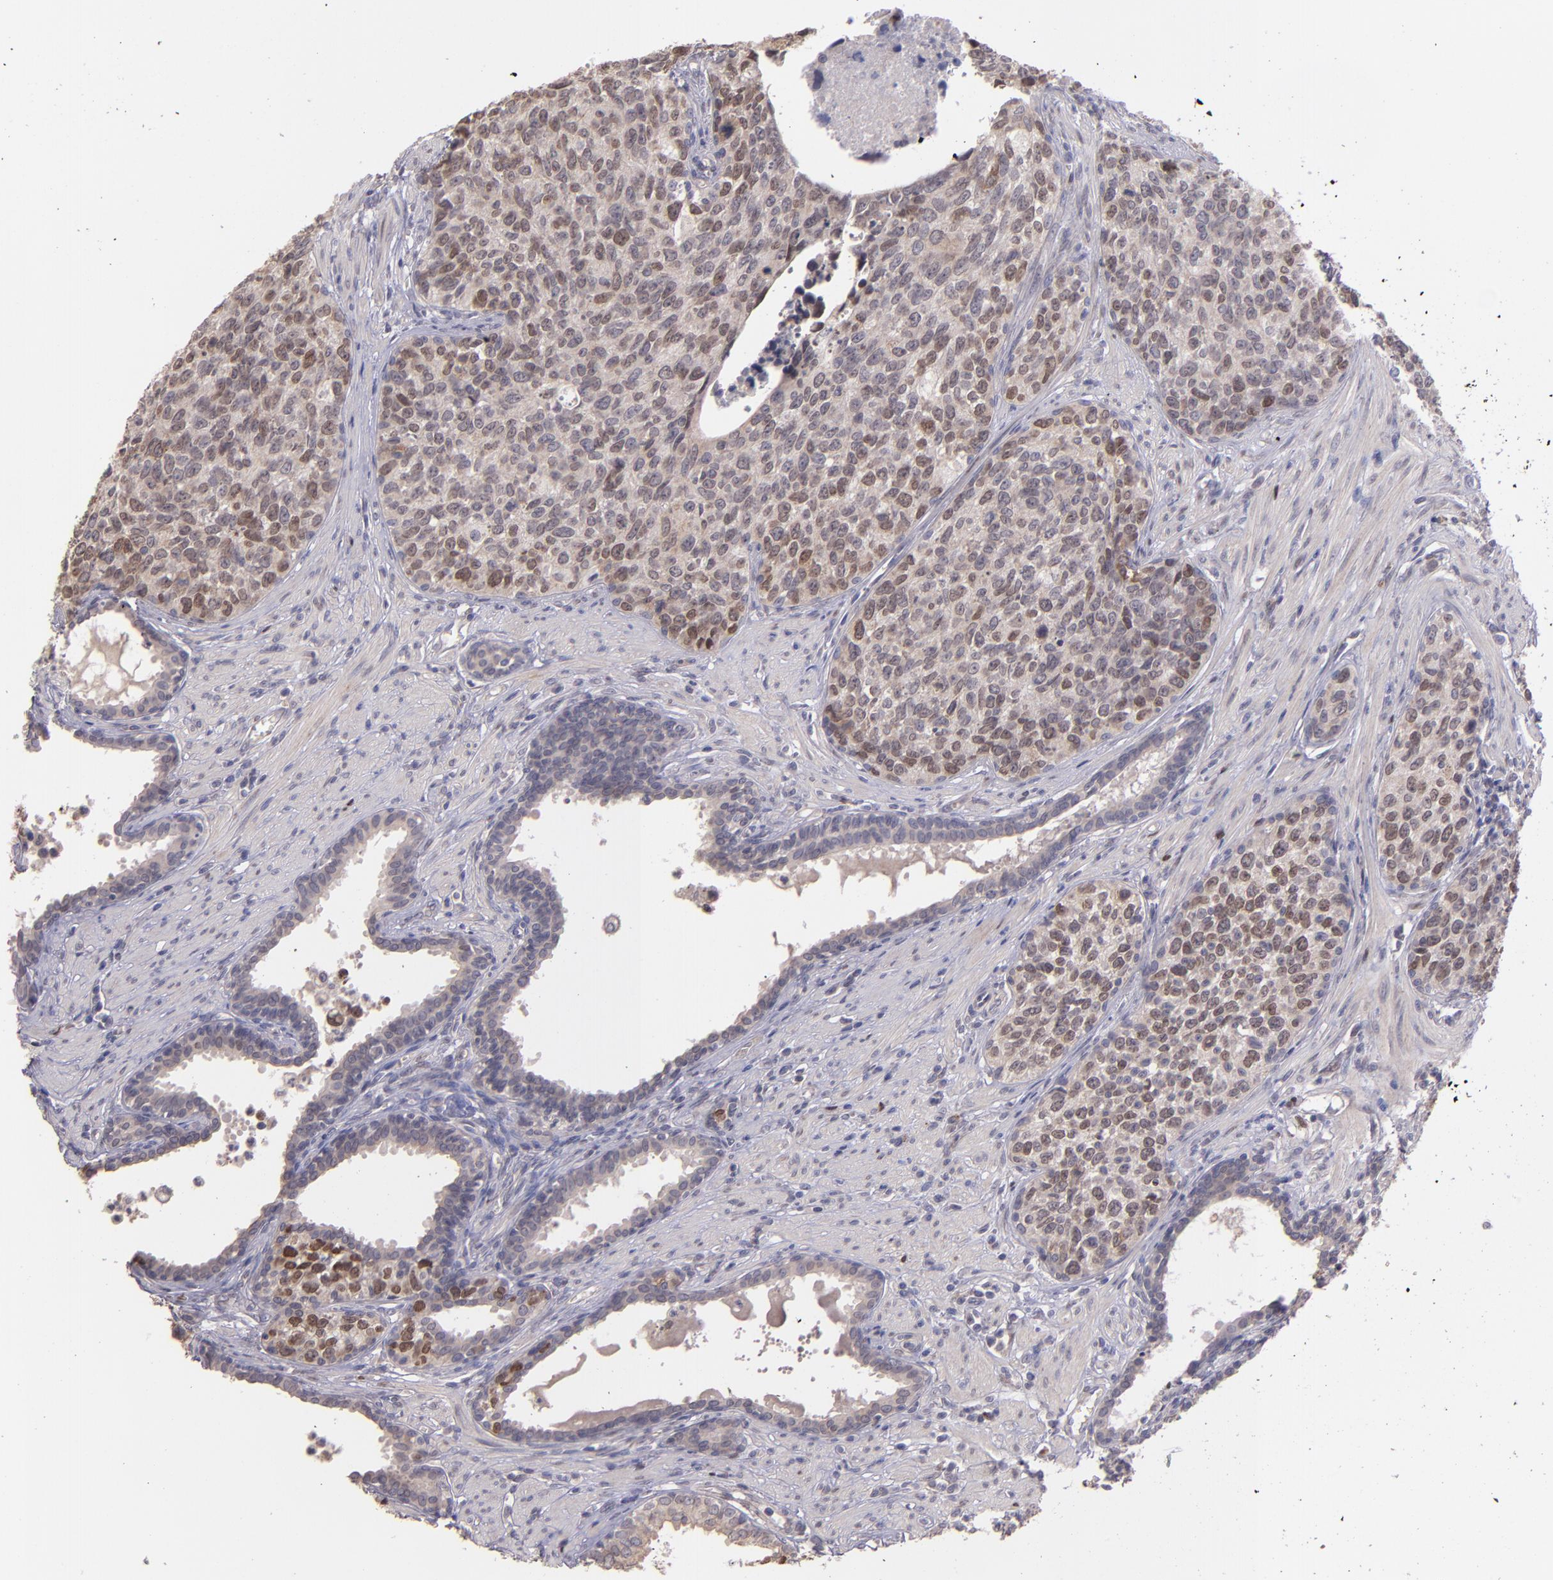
{"staining": {"intensity": "moderate", "quantity": "25%-75%", "location": "cytoplasmic/membranous,nuclear"}, "tissue": "urothelial cancer", "cell_type": "Tumor cells", "image_type": "cancer", "snomed": [{"axis": "morphology", "description": "Urothelial carcinoma, High grade"}, {"axis": "topography", "description": "Urinary bladder"}], "caption": "Immunohistochemical staining of urothelial cancer exhibits medium levels of moderate cytoplasmic/membranous and nuclear protein staining in approximately 25%-75% of tumor cells.", "gene": "NUP62CL", "patient": {"sex": "male", "age": 81}}